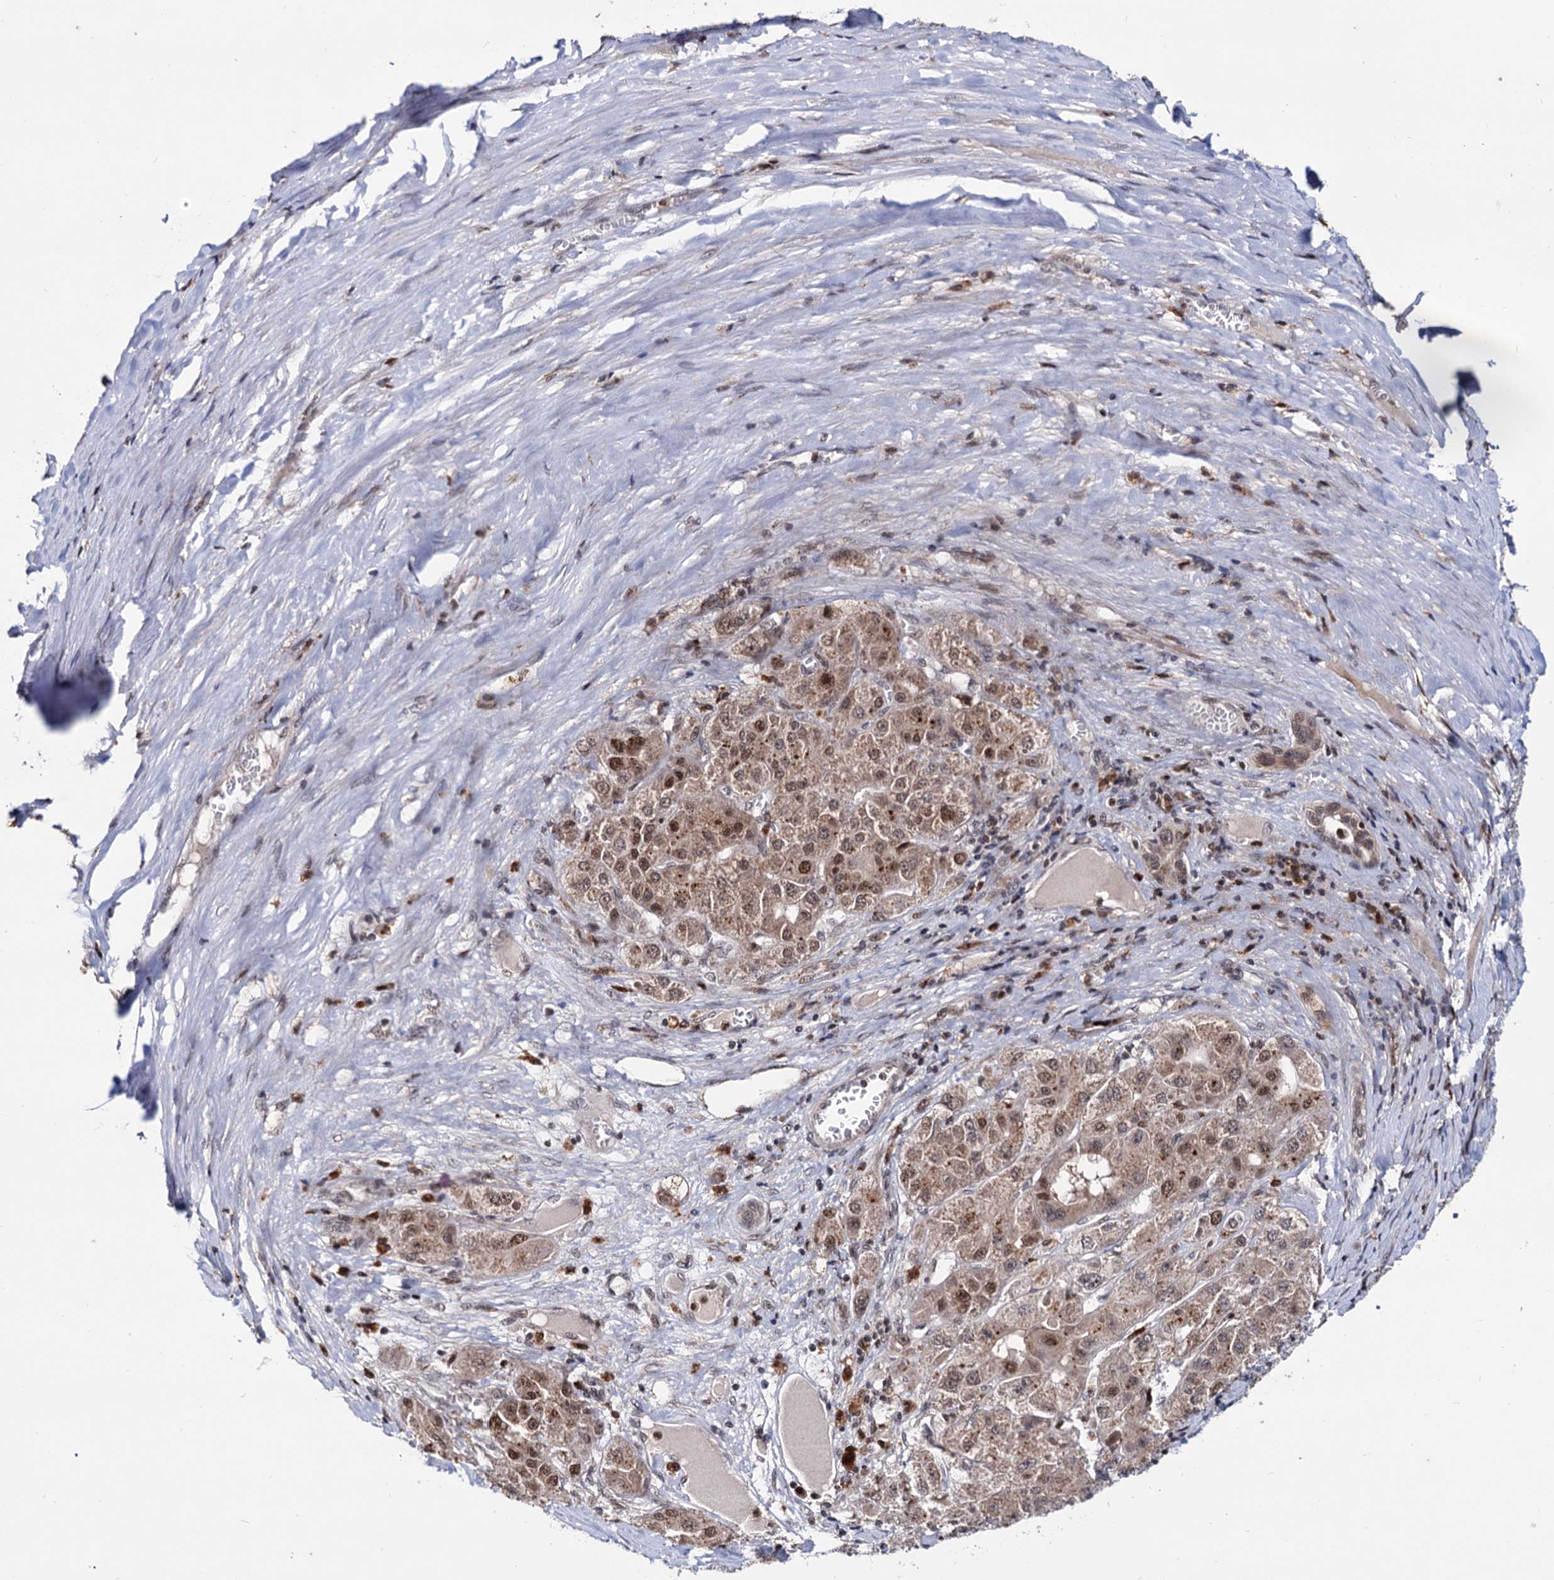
{"staining": {"intensity": "moderate", "quantity": "25%-75%", "location": "nuclear"}, "tissue": "liver cancer", "cell_type": "Tumor cells", "image_type": "cancer", "snomed": [{"axis": "morphology", "description": "Carcinoma, Hepatocellular, NOS"}, {"axis": "topography", "description": "Liver"}], "caption": "Immunohistochemistry of liver hepatocellular carcinoma demonstrates medium levels of moderate nuclear staining in about 25%-75% of tumor cells.", "gene": "RNASEH2B", "patient": {"sex": "female", "age": 73}}